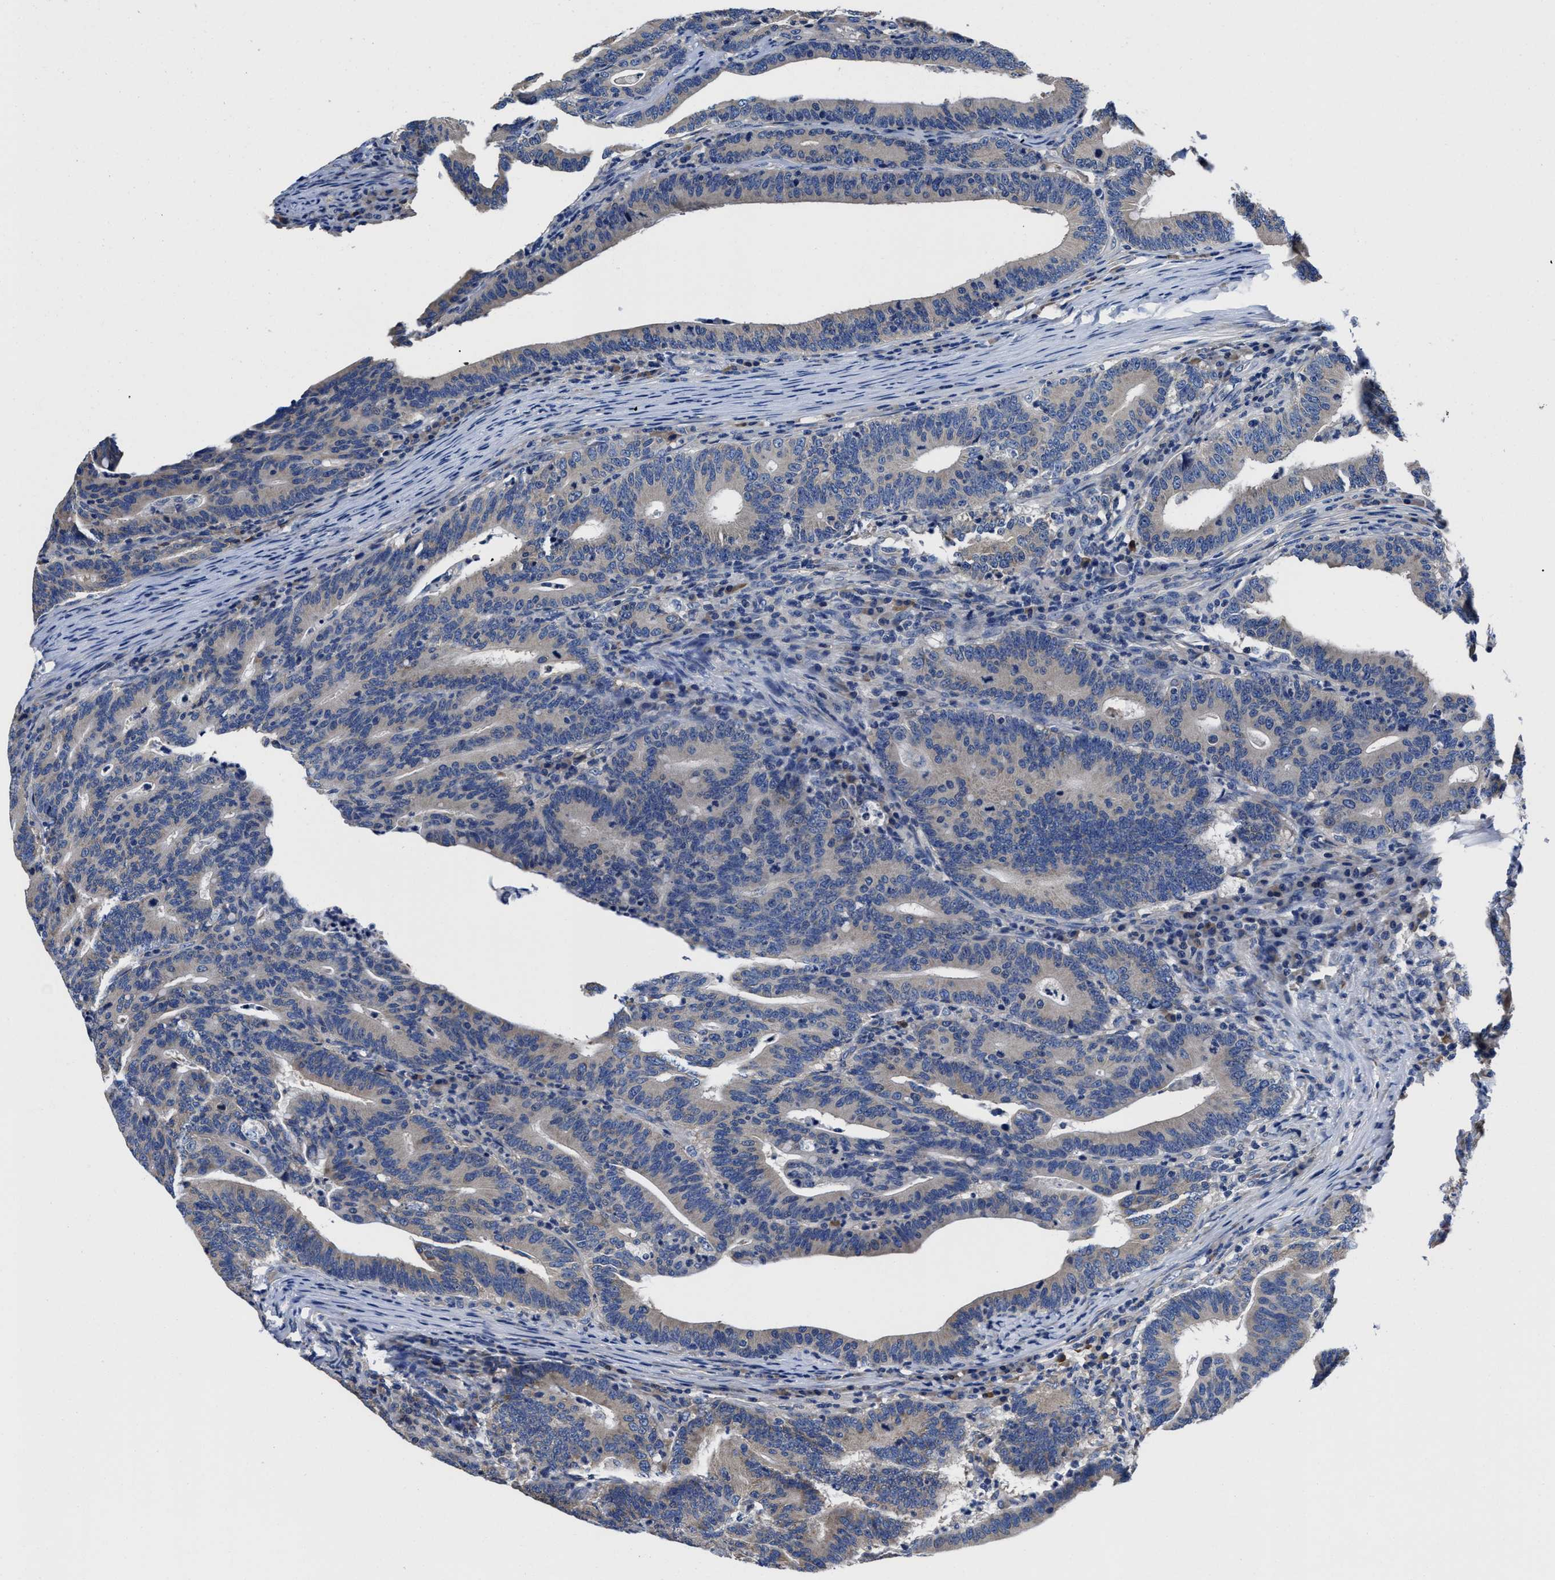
{"staining": {"intensity": "weak", "quantity": "25%-75%", "location": "cytoplasmic/membranous"}, "tissue": "colorectal cancer", "cell_type": "Tumor cells", "image_type": "cancer", "snomed": [{"axis": "morphology", "description": "Adenocarcinoma, NOS"}, {"axis": "topography", "description": "Colon"}], "caption": "DAB (3,3'-diaminobenzidine) immunohistochemical staining of colorectal adenocarcinoma reveals weak cytoplasmic/membranous protein positivity in about 25%-75% of tumor cells.", "gene": "SRPK2", "patient": {"sex": "female", "age": 66}}